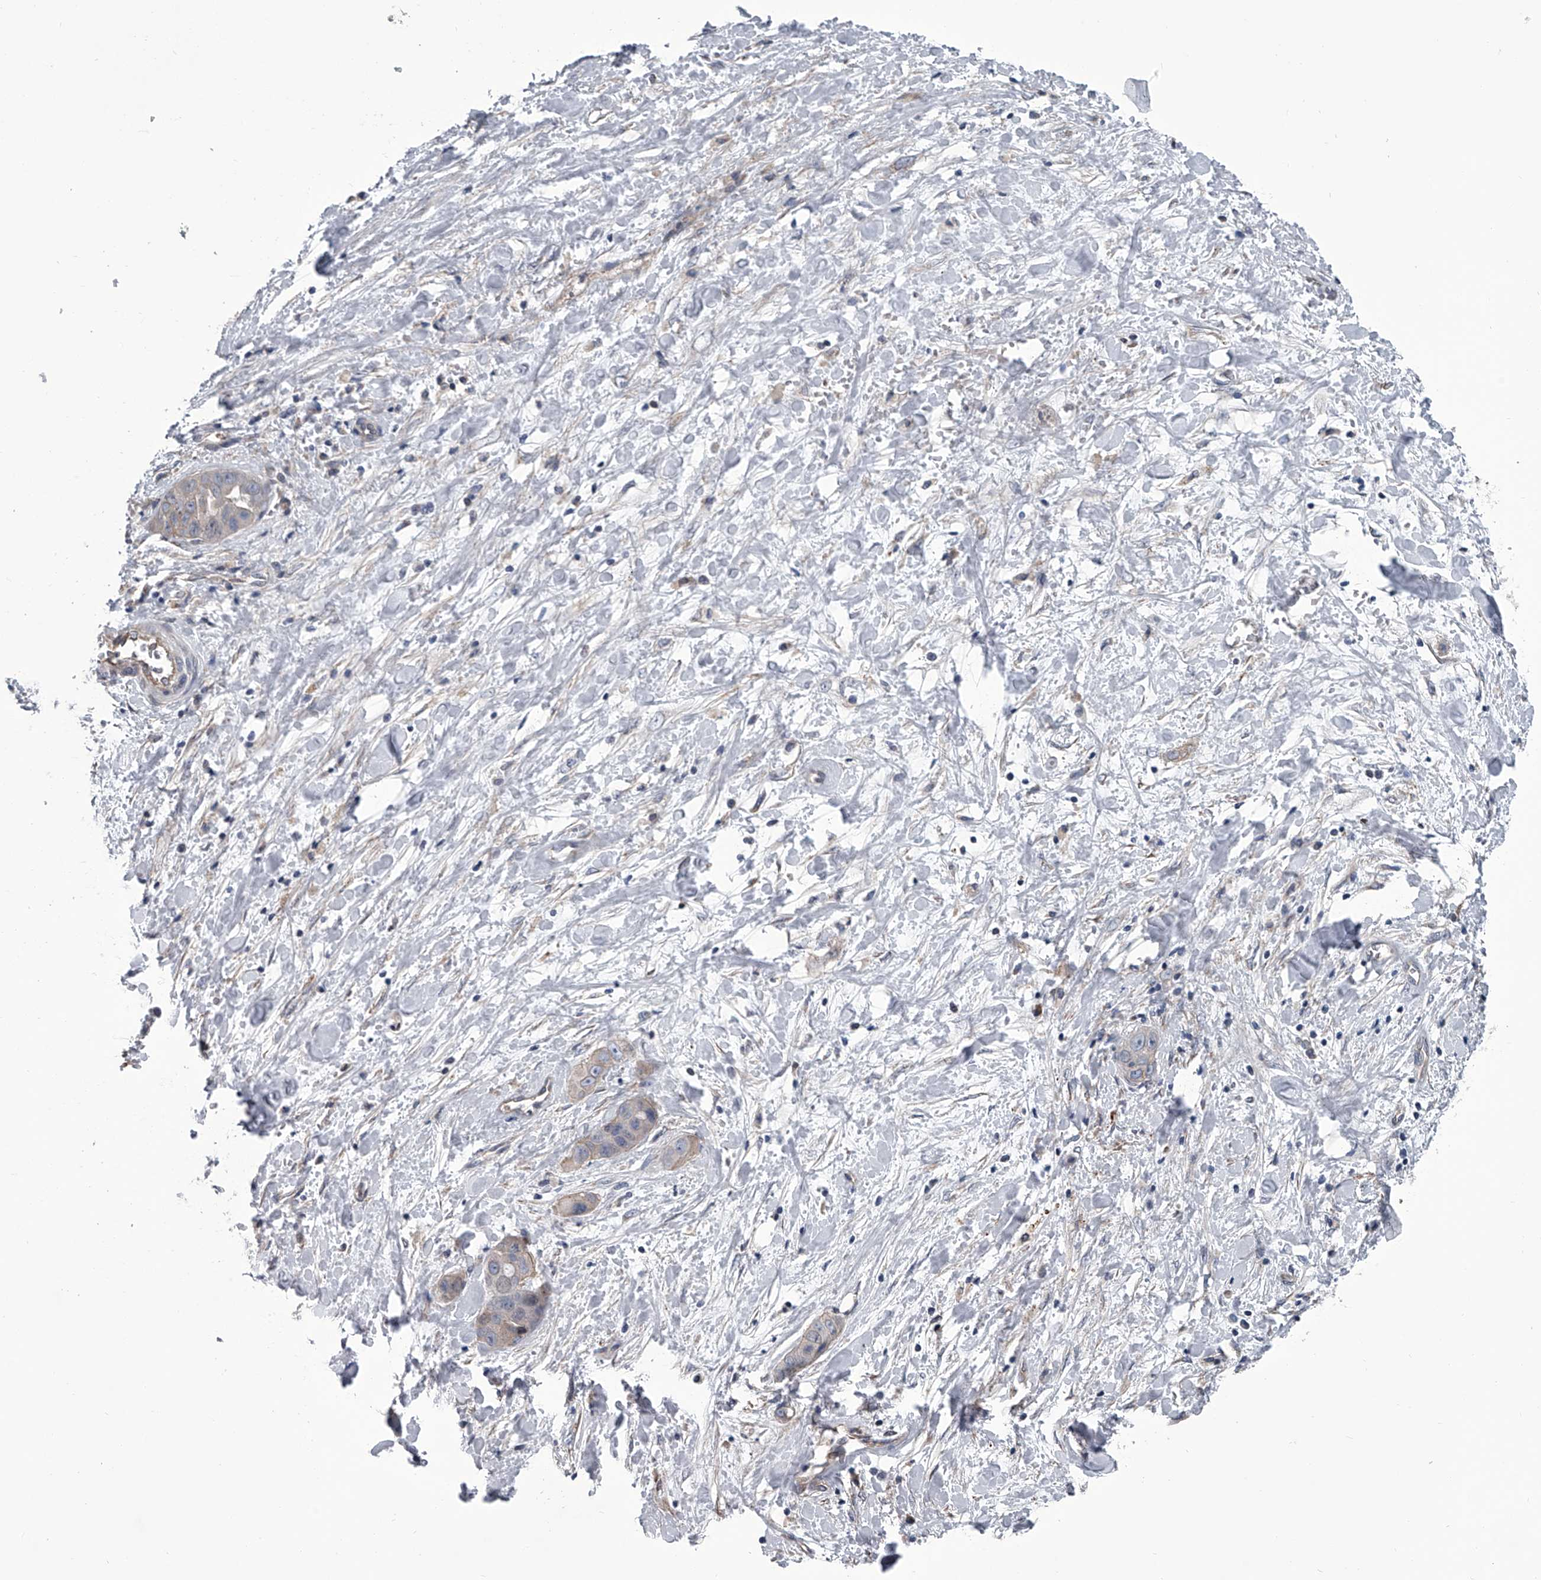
{"staining": {"intensity": "weak", "quantity": "<25%", "location": "cytoplasmic/membranous,nuclear"}, "tissue": "liver cancer", "cell_type": "Tumor cells", "image_type": "cancer", "snomed": [{"axis": "morphology", "description": "Cholangiocarcinoma"}, {"axis": "topography", "description": "Liver"}], "caption": "High power microscopy micrograph of an immunohistochemistry image of liver cancer, revealing no significant positivity in tumor cells.", "gene": "ABCG1", "patient": {"sex": "female", "age": 52}}